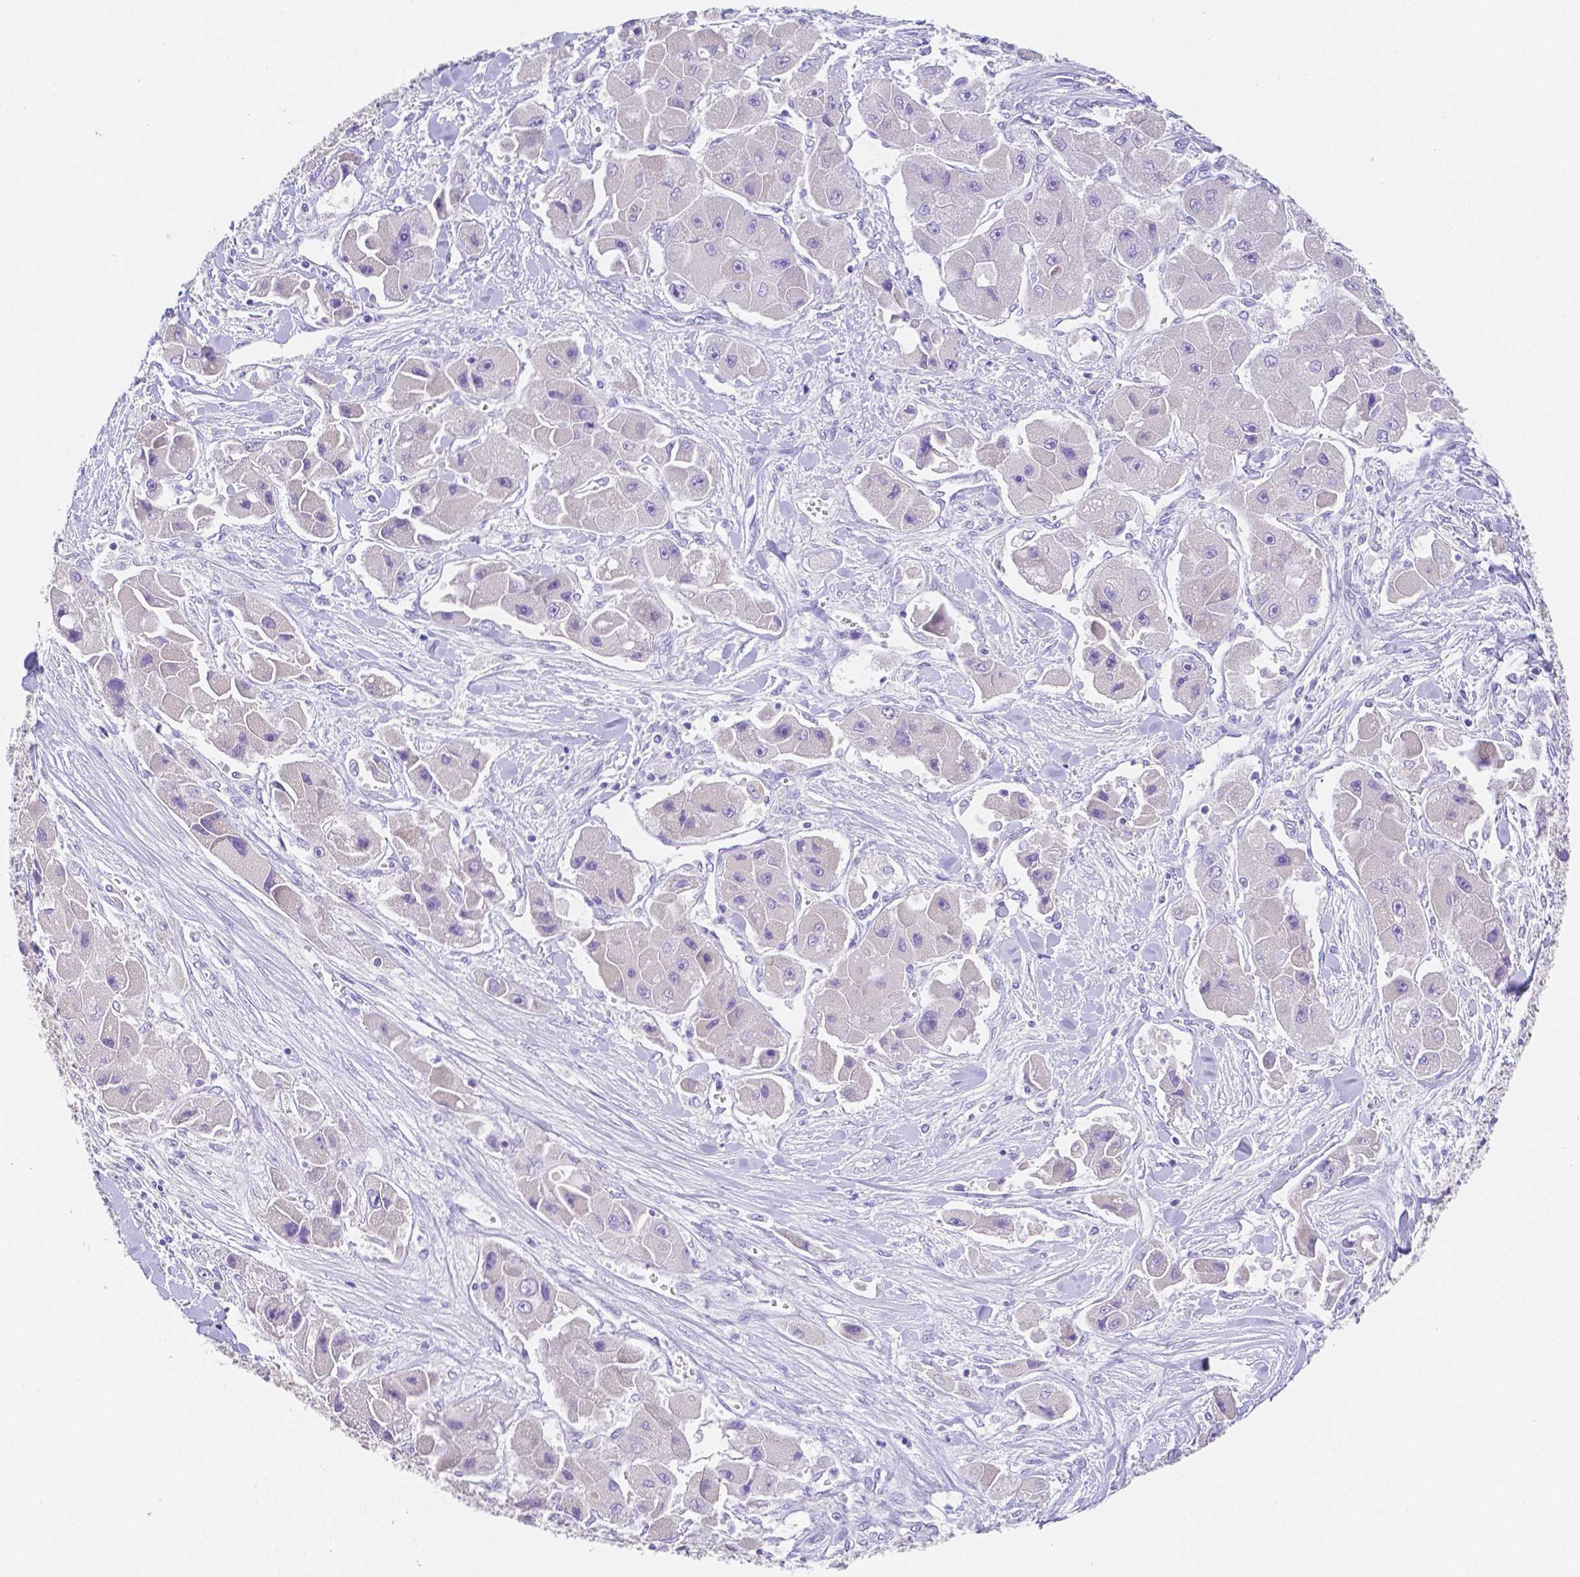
{"staining": {"intensity": "negative", "quantity": "none", "location": "none"}, "tissue": "liver cancer", "cell_type": "Tumor cells", "image_type": "cancer", "snomed": [{"axis": "morphology", "description": "Carcinoma, Hepatocellular, NOS"}, {"axis": "topography", "description": "Liver"}], "caption": "Tumor cells show no significant expression in liver cancer (hepatocellular carcinoma).", "gene": "ZG16B", "patient": {"sex": "male", "age": 24}}